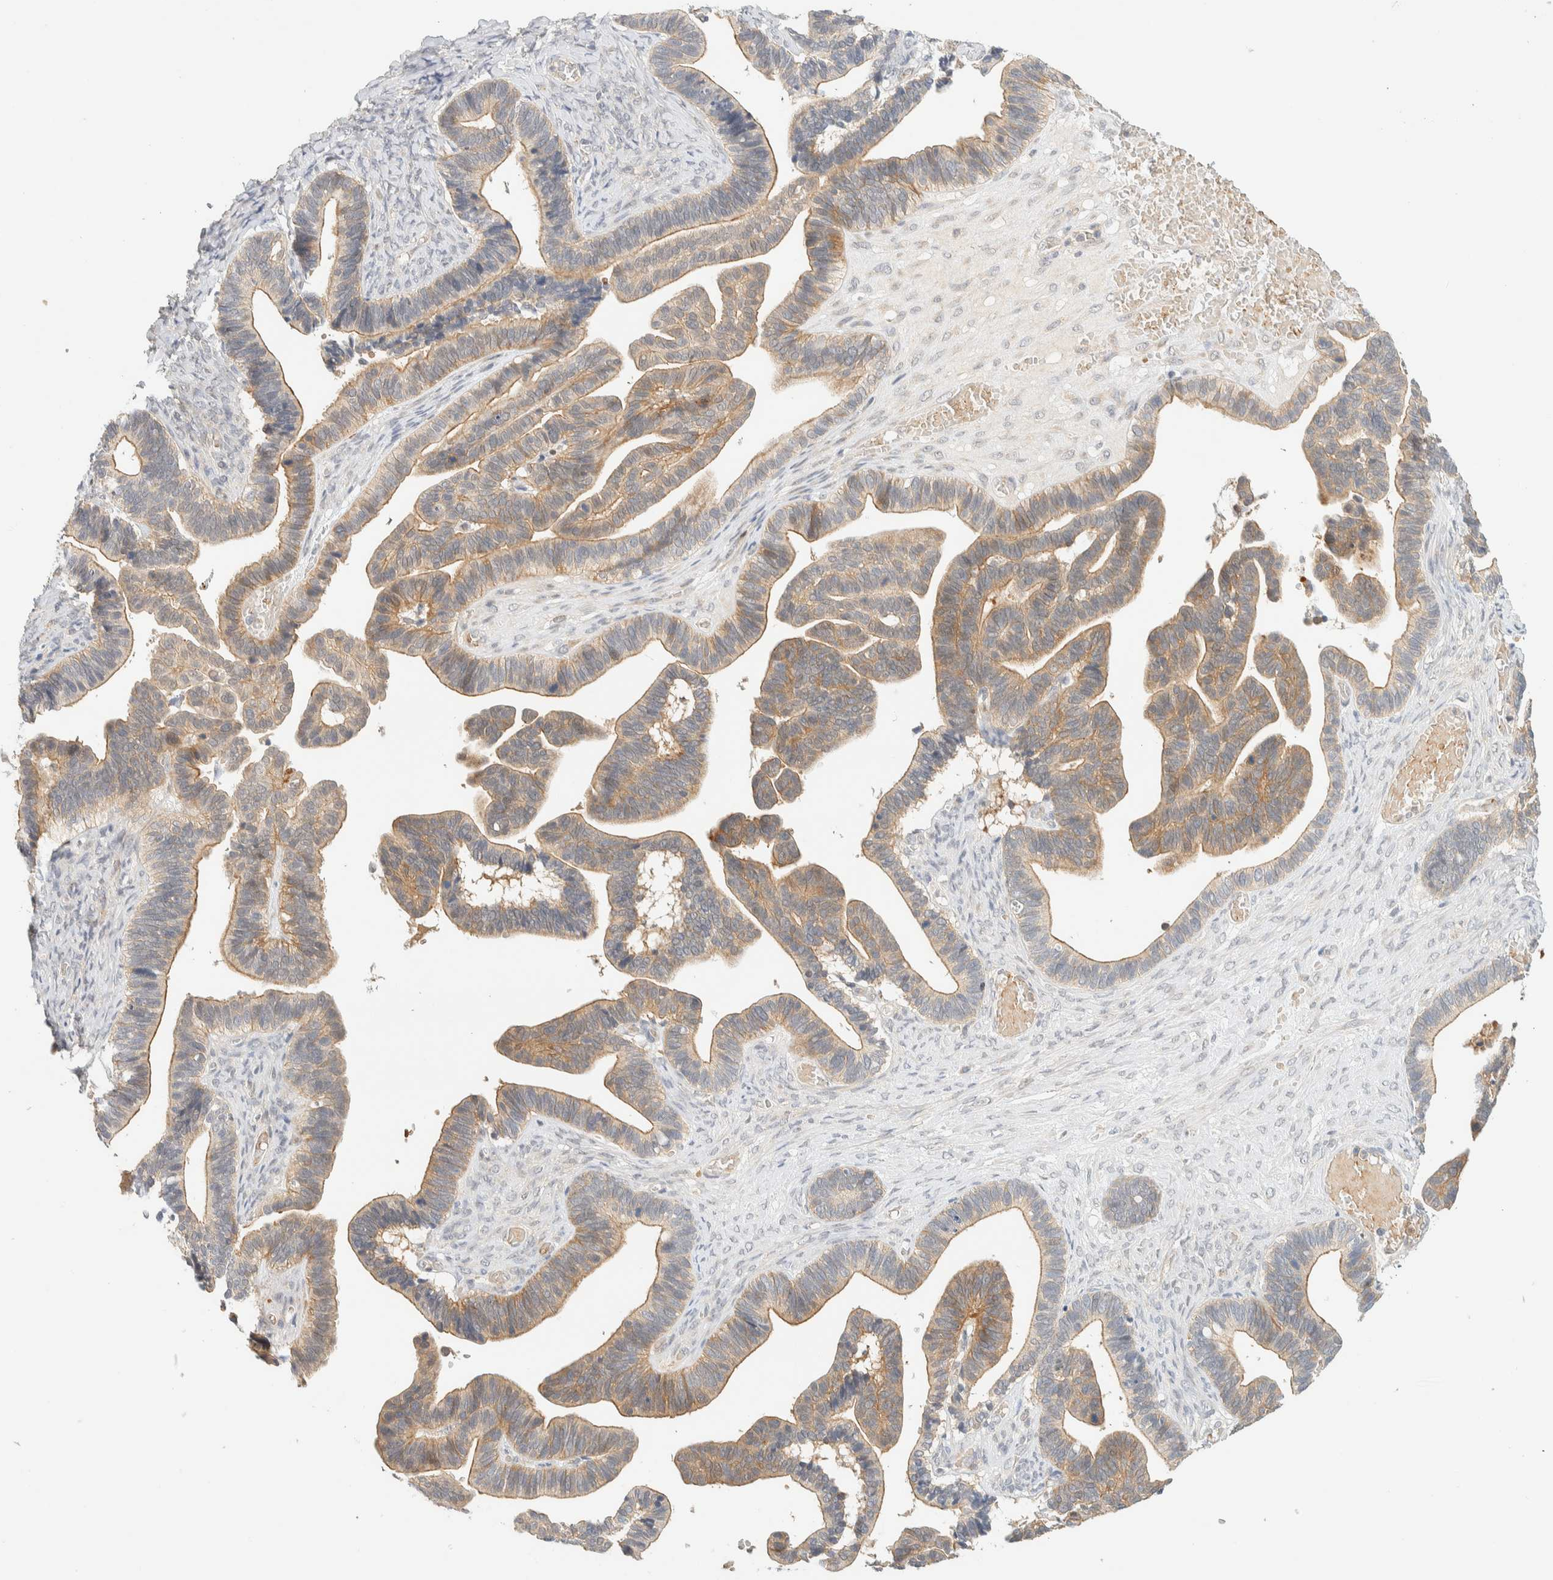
{"staining": {"intensity": "moderate", "quantity": ">75%", "location": "cytoplasmic/membranous"}, "tissue": "ovarian cancer", "cell_type": "Tumor cells", "image_type": "cancer", "snomed": [{"axis": "morphology", "description": "Cystadenocarcinoma, serous, NOS"}, {"axis": "topography", "description": "Ovary"}], "caption": "IHC (DAB (3,3'-diaminobenzidine)) staining of ovarian serous cystadenocarcinoma shows moderate cytoplasmic/membranous protein staining in approximately >75% of tumor cells.", "gene": "TNK1", "patient": {"sex": "female", "age": 56}}